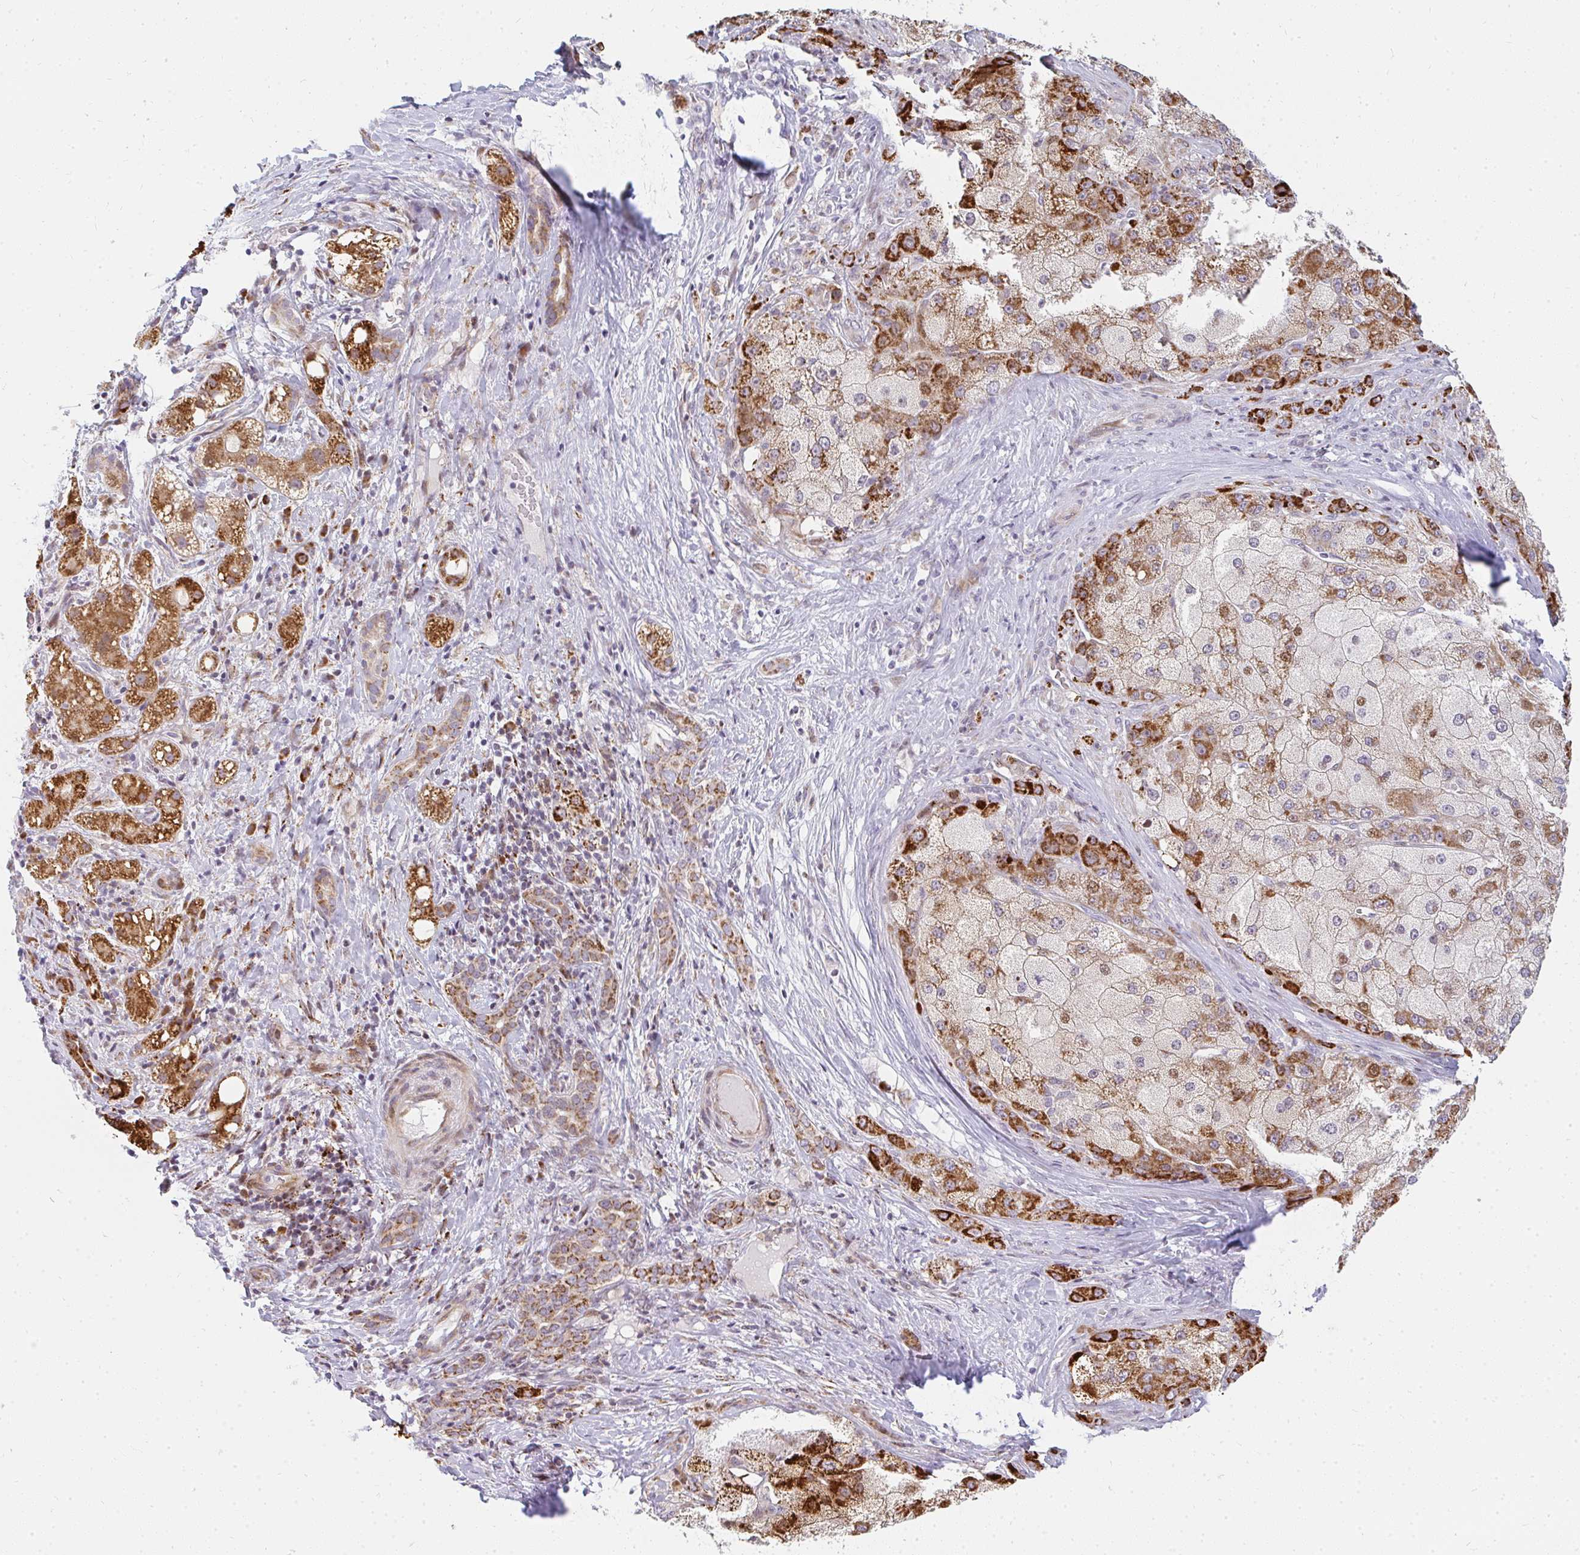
{"staining": {"intensity": "strong", "quantity": ">75%", "location": "cytoplasmic/membranous"}, "tissue": "liver cancer", "cell_type": "Tumor cells", "image_type": "cancer", "snomed": [{"axis": "morphology", "description": "Carcinoma, Hepatocellular, NOS"}, {"axis": "topography", "description": "Liver"}], "caption": "Immunohistochemical staining of liver cancer (hepatocellular carcinoma) demonstrates high levels of strong cytoplasmic/membranous protein expression in approximately >75% of tumor cells. Nuclei are stained in blue.", "gene": "PLA2G5", "patient": {"sex": "male", "age": 67}}